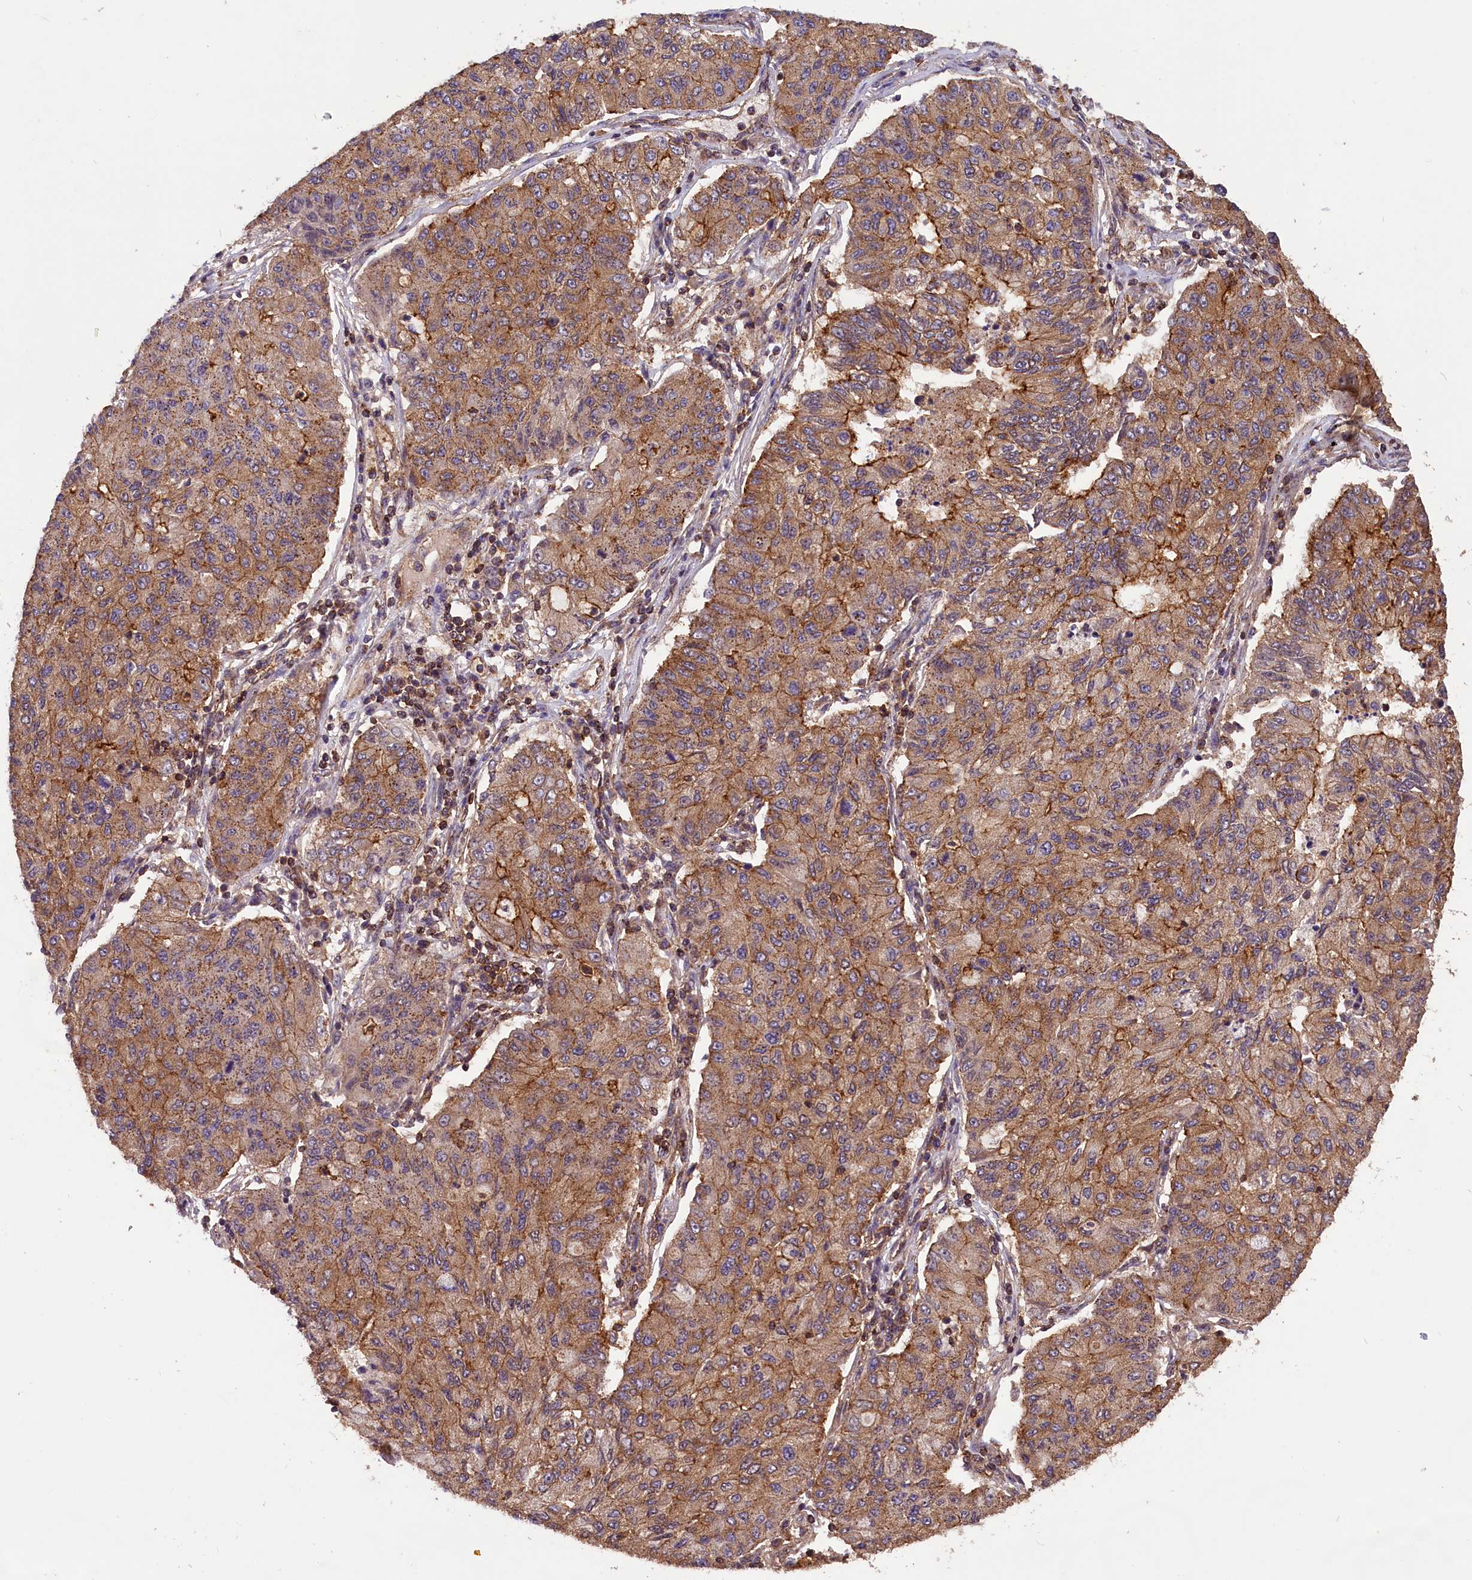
{"staining": {"intensity": "moderate", "quantity": ">75%", "location": "cytoplasmic/membranous"}, "tissue": "lung cancer", "cell_type": "Tumor cells", "image_type": "cancer", "snomed": [{"axis": "morphology", "description": "Squamous cell carcinoma, NOS"}, {"axis": "topography", "description": "Lung"}], "caption": "Immunohistochemical staining of lung squamous cell carcinoma reveals moderate cytoplasmic/membranous protein expression in about >75% of tumor cells.", "gene": "IST1", "patient": {"sex": "male", "age": 74}}